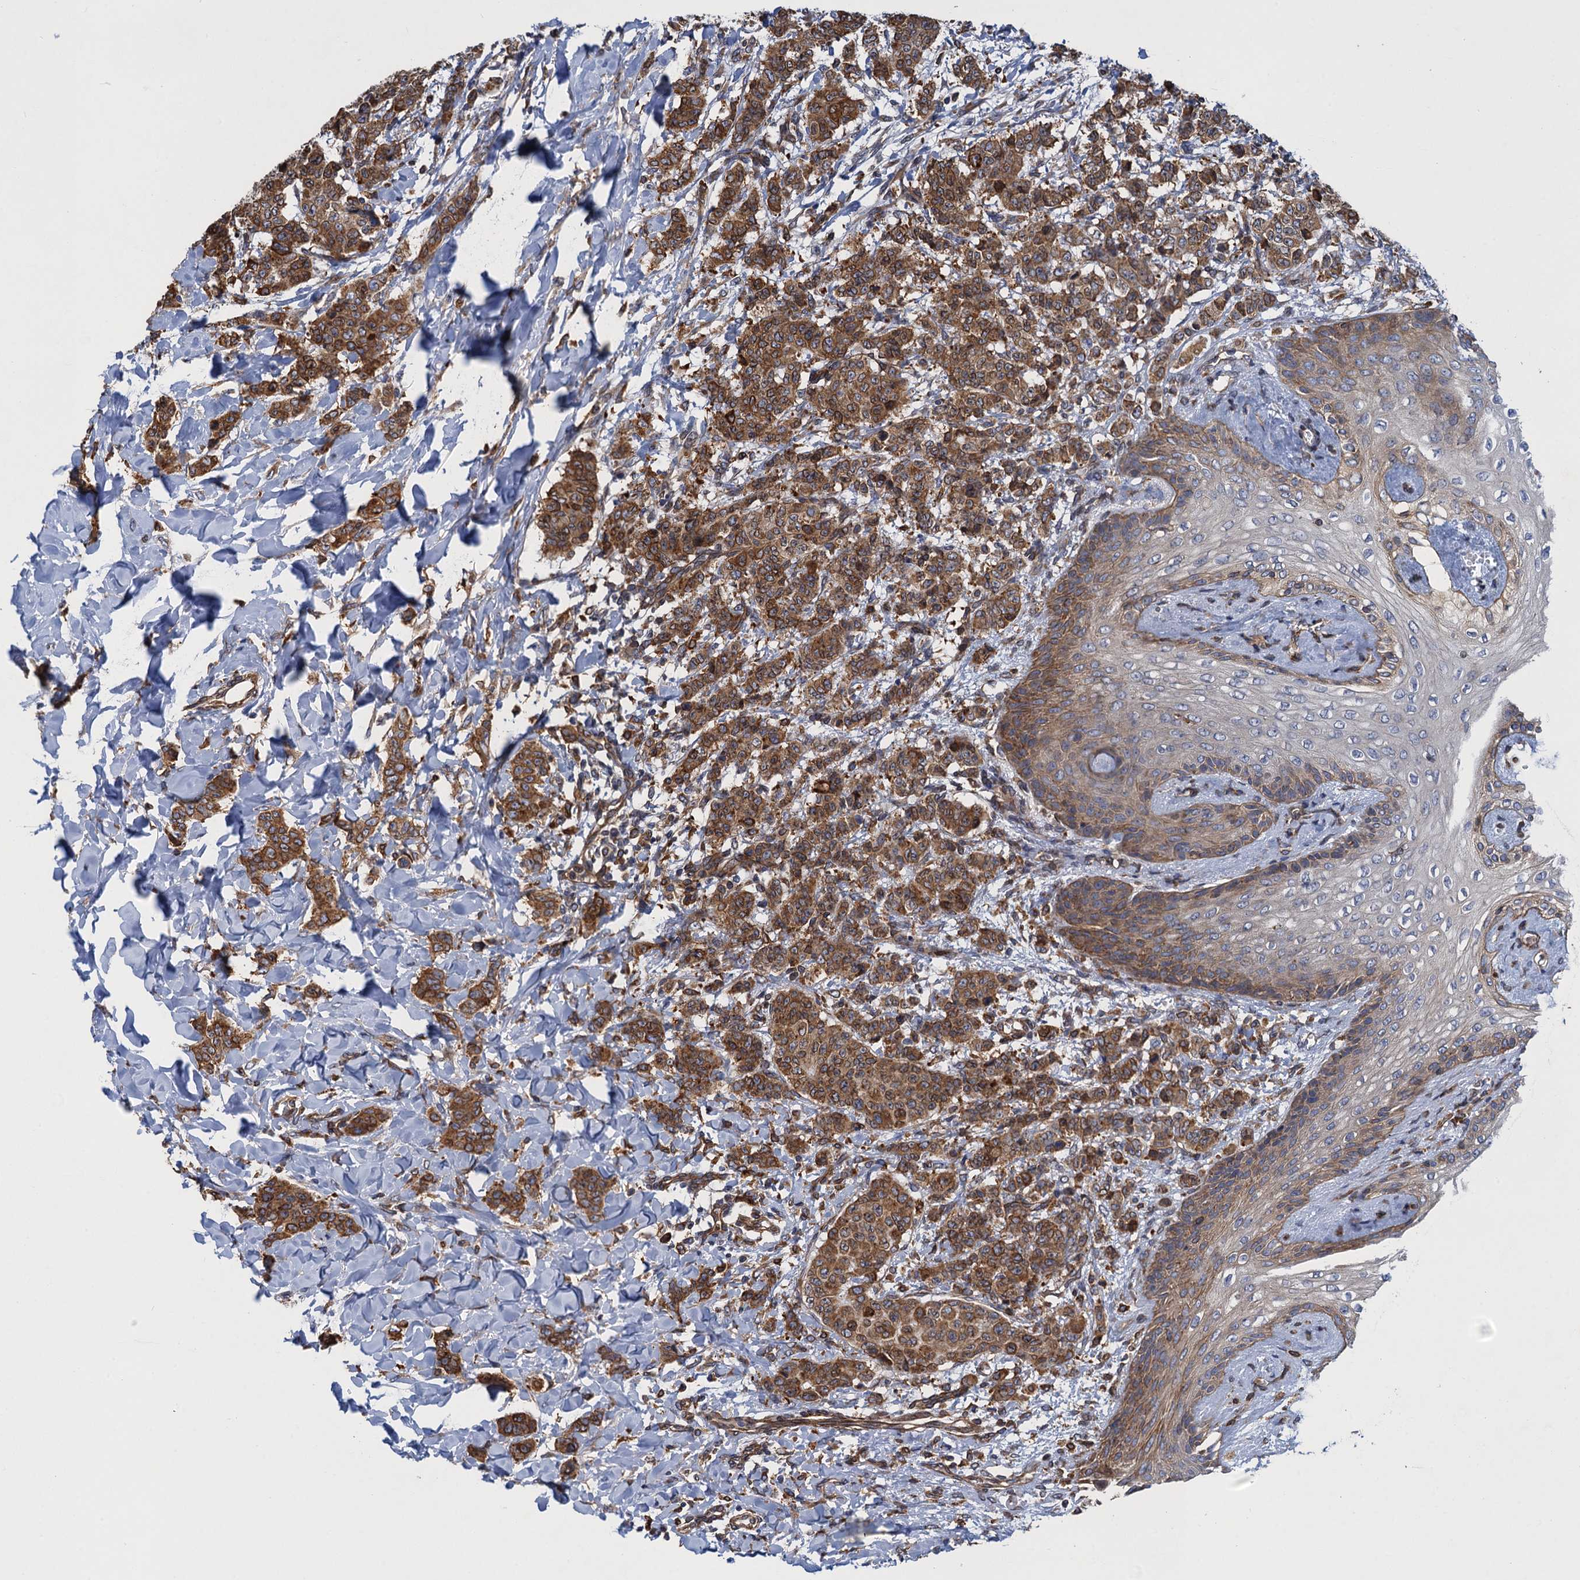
{"staining": {"intensity": "moderate", "quantity": ">75%", "location": "cytoplasmic/membranous"}, "tissue": "breast cancer", "cell_type": "Tumor cells", "image_type": "cancer", "snomed": [{"axis": "morphology", "description": "Duct carcinoma"}, {"axis": "topography", "description": "Breast"}], "caption": "Breast cancer stained for a protein reveals moderate cytoplasmic/membranous positivity in tumor cells. (IHC, brightfield microscopy, high magnification).", "gene": "ARMC5", "patient": {"sex": "female", "age": 40}}